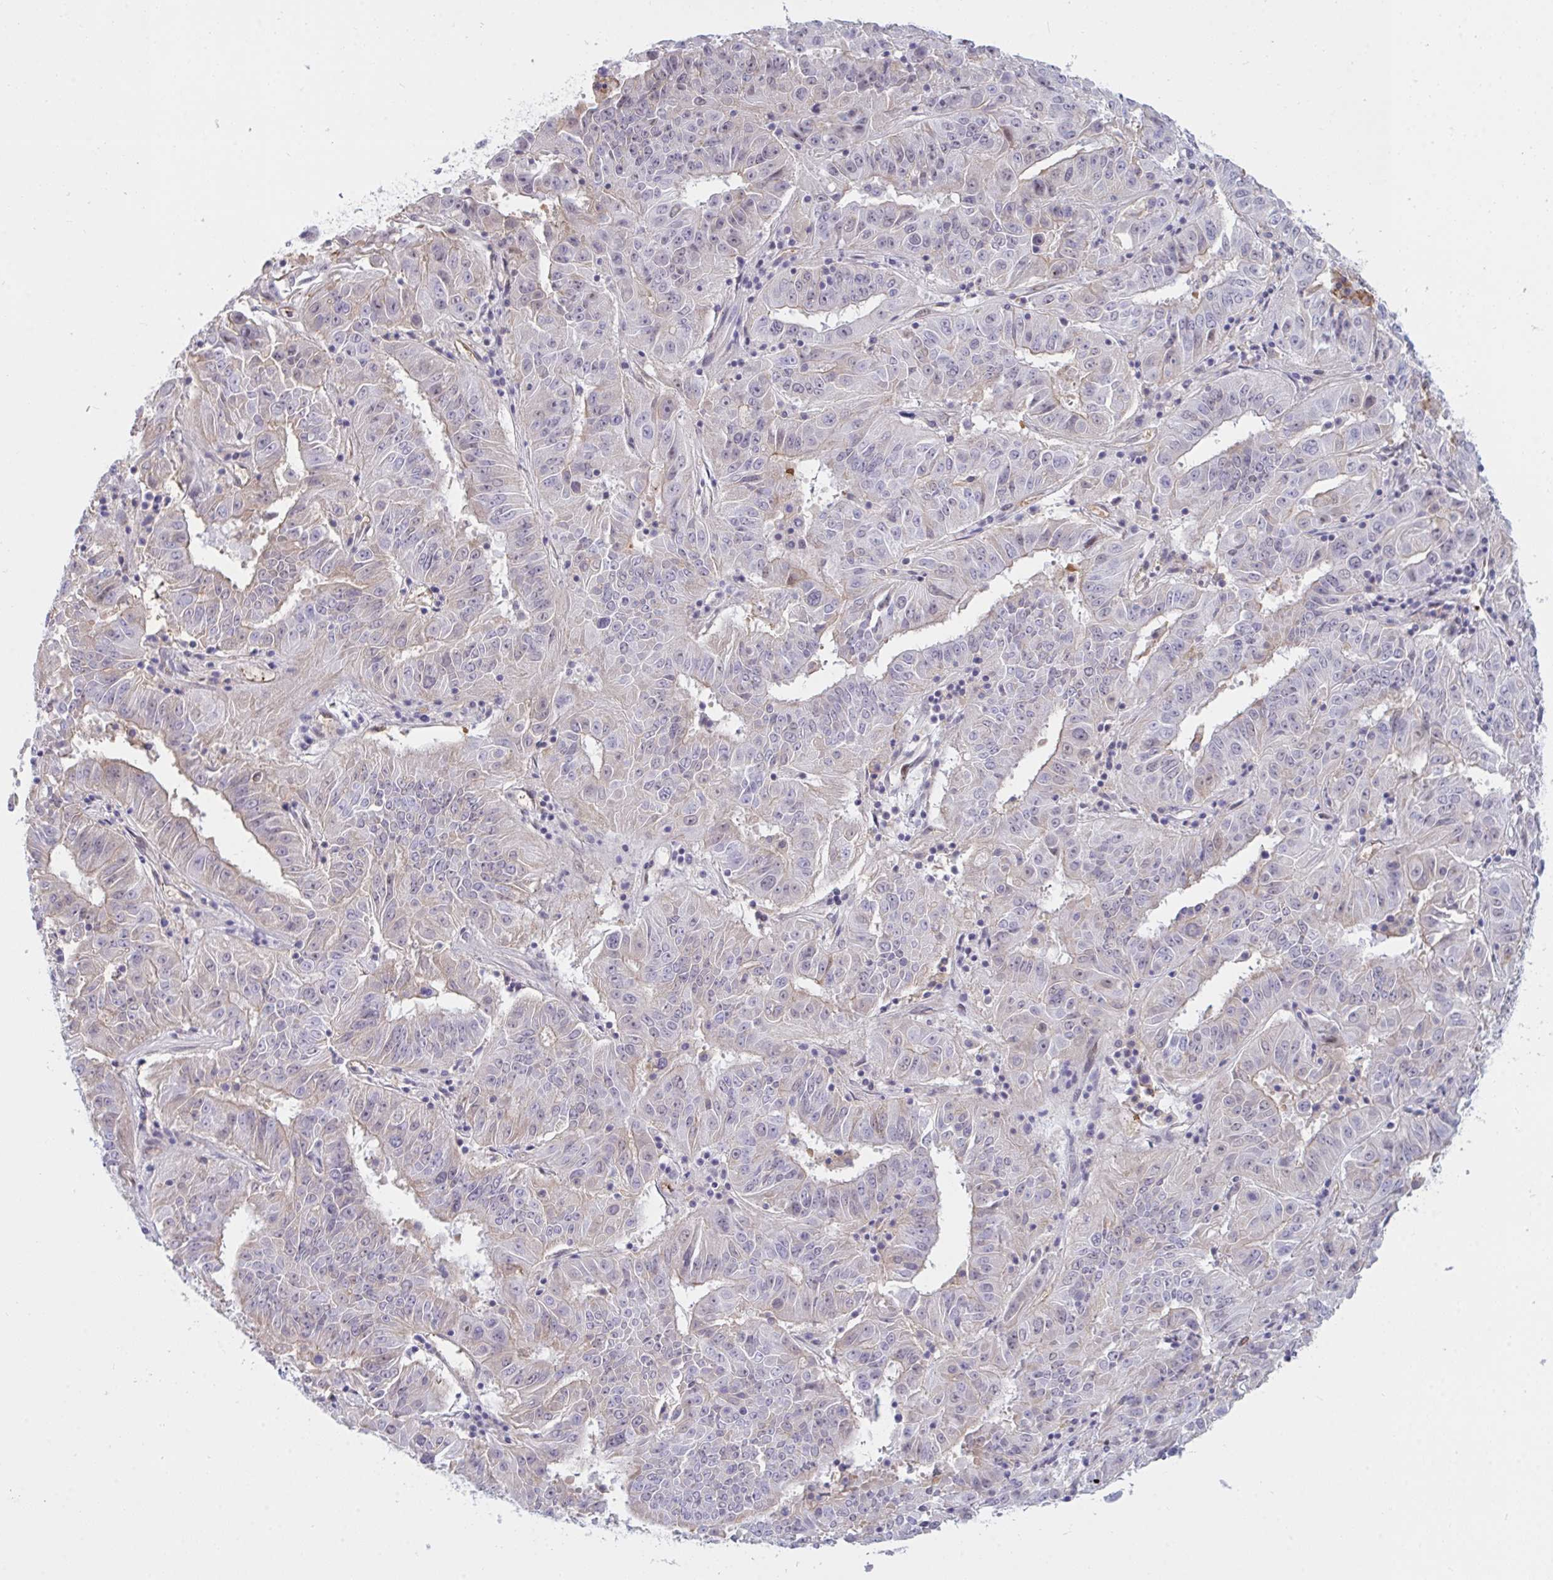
{"staining": {"intensity": "weak", "quantity": "<25%", "location": "cytoplasmic/membranous"}, "tissue": "pancreatic cancer", "cell_type": "Tumor cells", "image_type": "cancer", "snomed": [{"axis": "morphology", "description": "Adenocarcinoma, NOS"}, {"axis": "topography", "description": "Pancreas"}], "caption": "Immunohistochemistry (IHC) photomicrograph of human pancreatic cancer stained for a protein (brown), which shows no positivity in tumor cells.", "gene": "DSCAML1", "patient": {"sex": "male", "age": 63}}